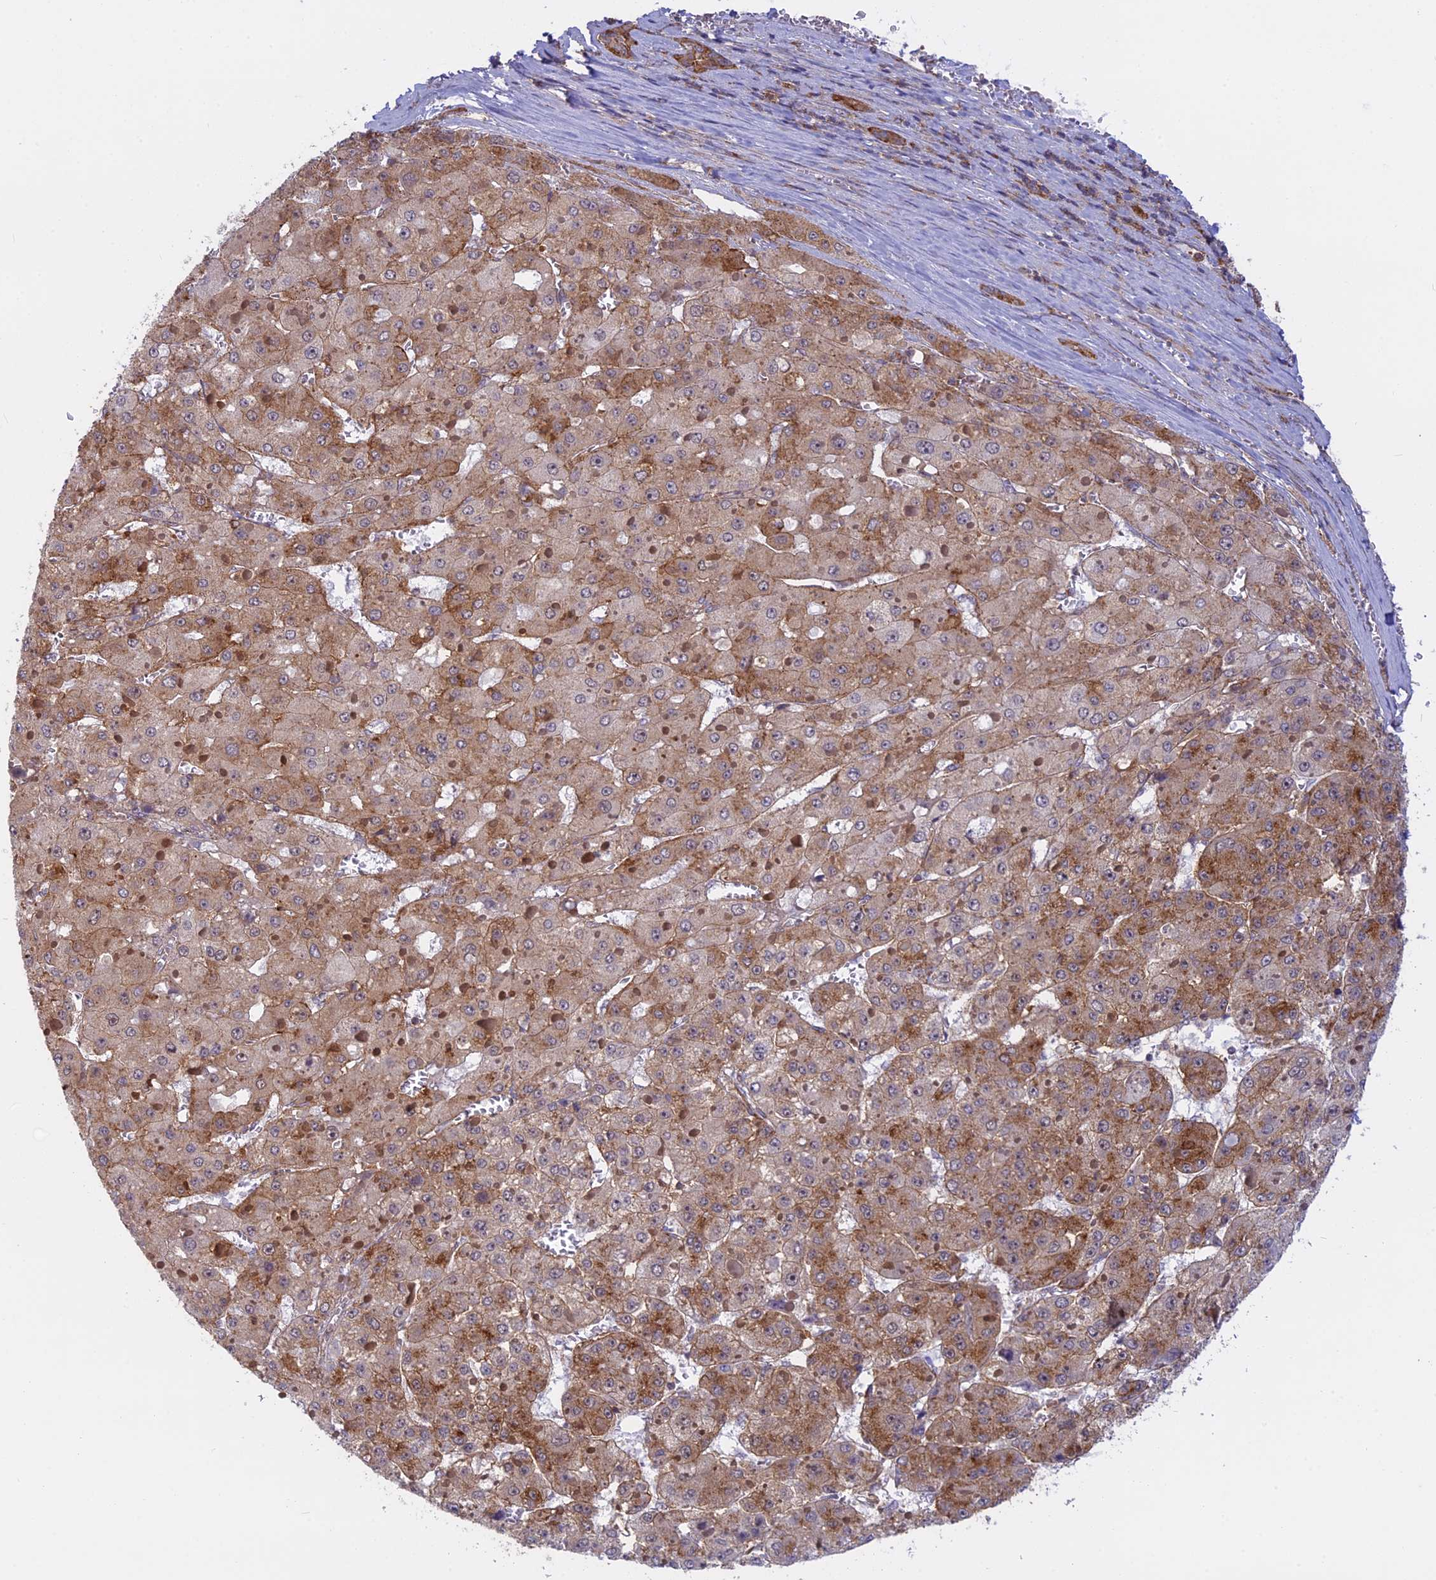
{"staining": {"intensity": "moderate", "quantity": "25%-75%", "location": "cytoplasmic/membranous"}, "tissue": "liver cancer", "cell_type": "Tumor cells", "image_type": "cancer", "snomed": [{"axis": "morphology", "description": "Carcinoma, Hepatocellular, NOS"}, {"axis": "topography", "description": "Liver"}], "caption": "A micrograph of hepatocellular carcinoma (liver) stained for a protein displays moderate cytoplasmic/membranous brown staining in tumor cells.", "gene": "CLINT1", "patient": {"sex": "female", "age": 73}}